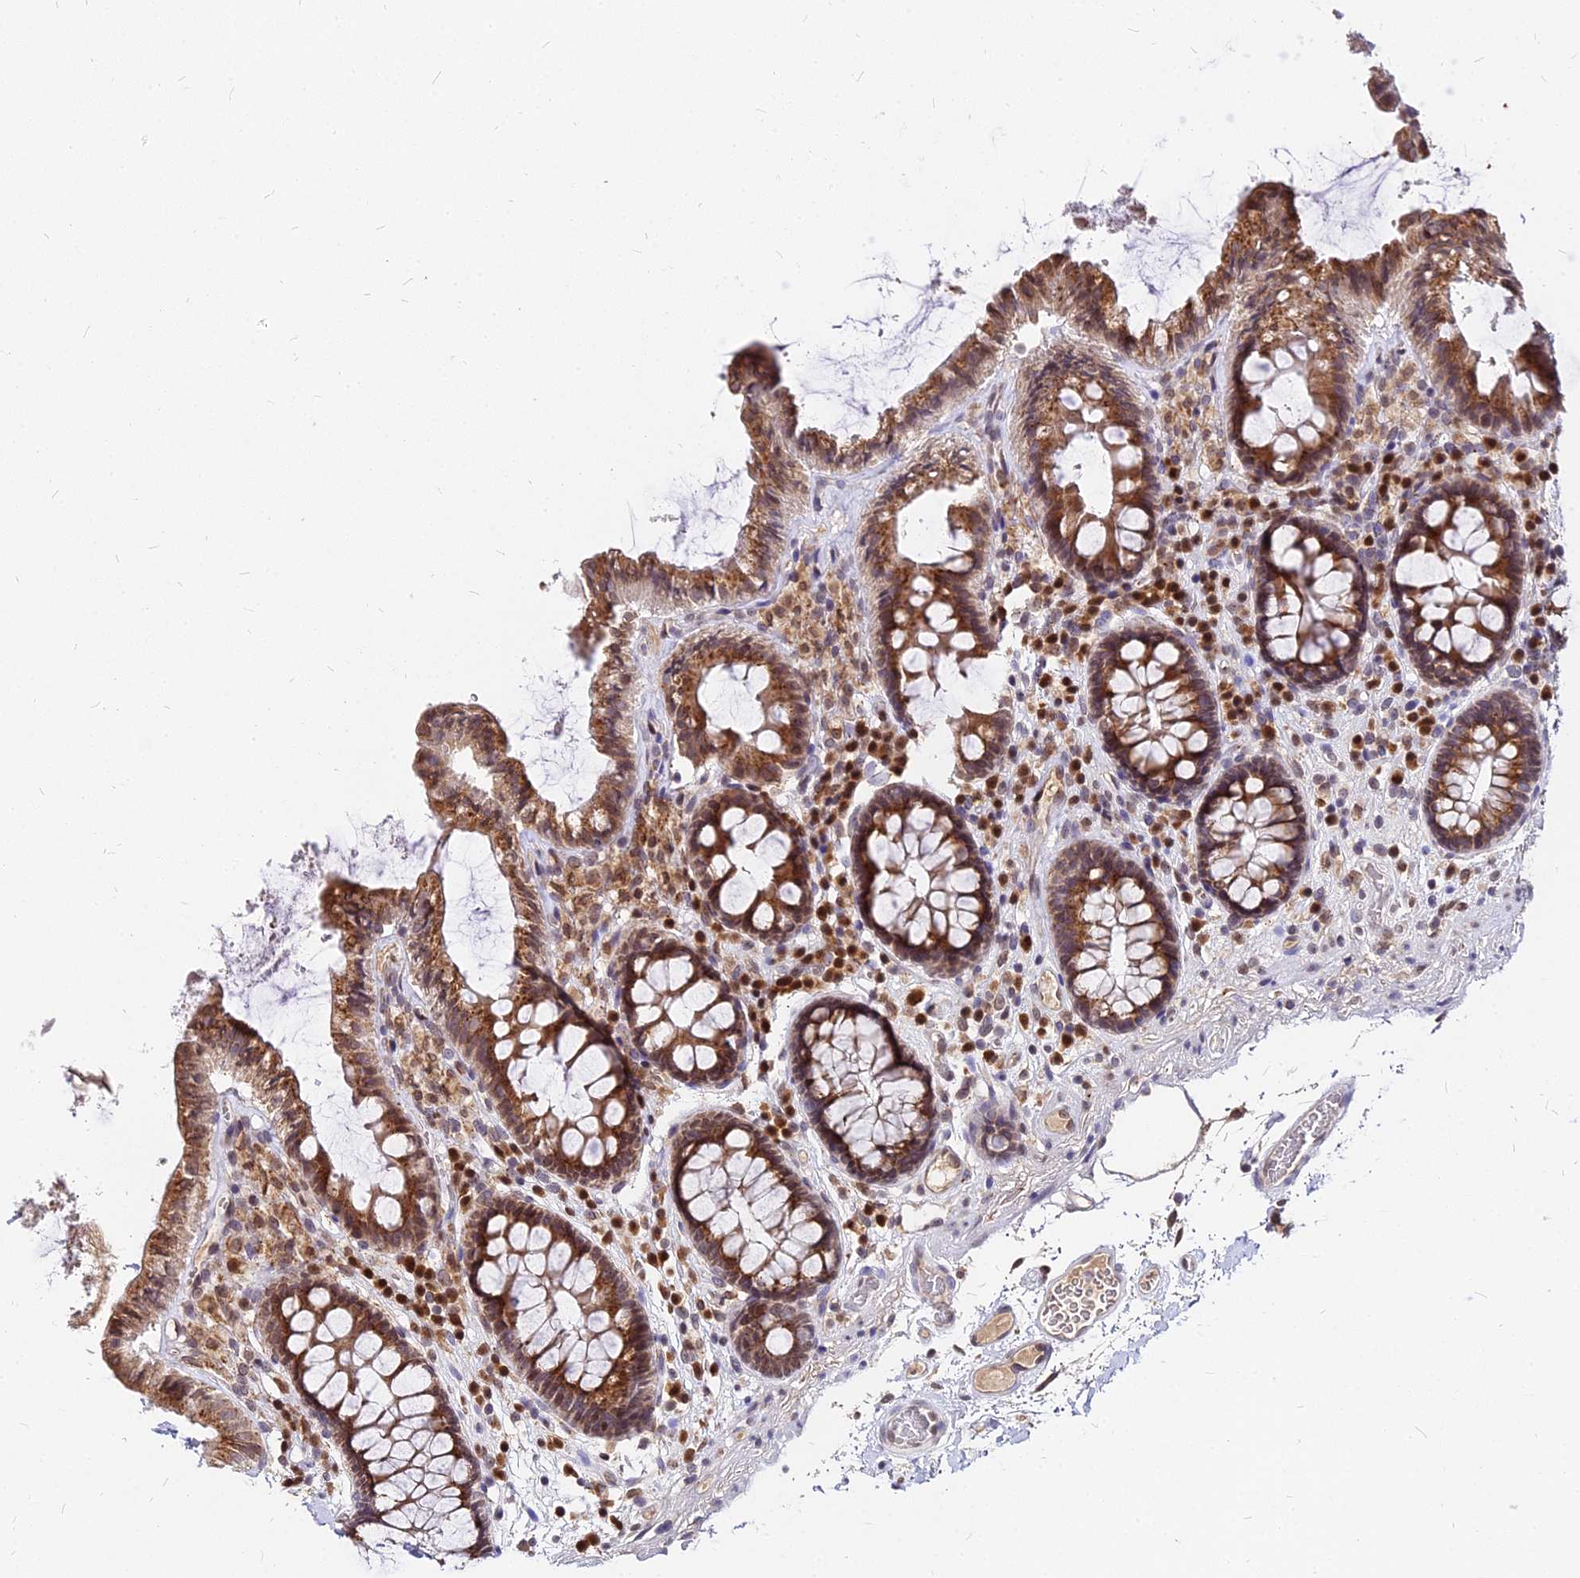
{"staining": {"intensity": "moderate", "quantity": ">75%", "location": "nuclear"}, "tissue": "colon", "cell_type": "Endothelial cells", "image_type": "normal", "snomed": [{"axis": "morphology", "description": "Normal tissue, NOS"}, {"axis": "topography", "description": "Colon"}], "caption": "A medium amount of moderate nuclear positivity is appreciated in approximately >75% of endothelial cells in normal colon.", "gene": "RNF121", "patient": {"sex": "male", "age": 84}}